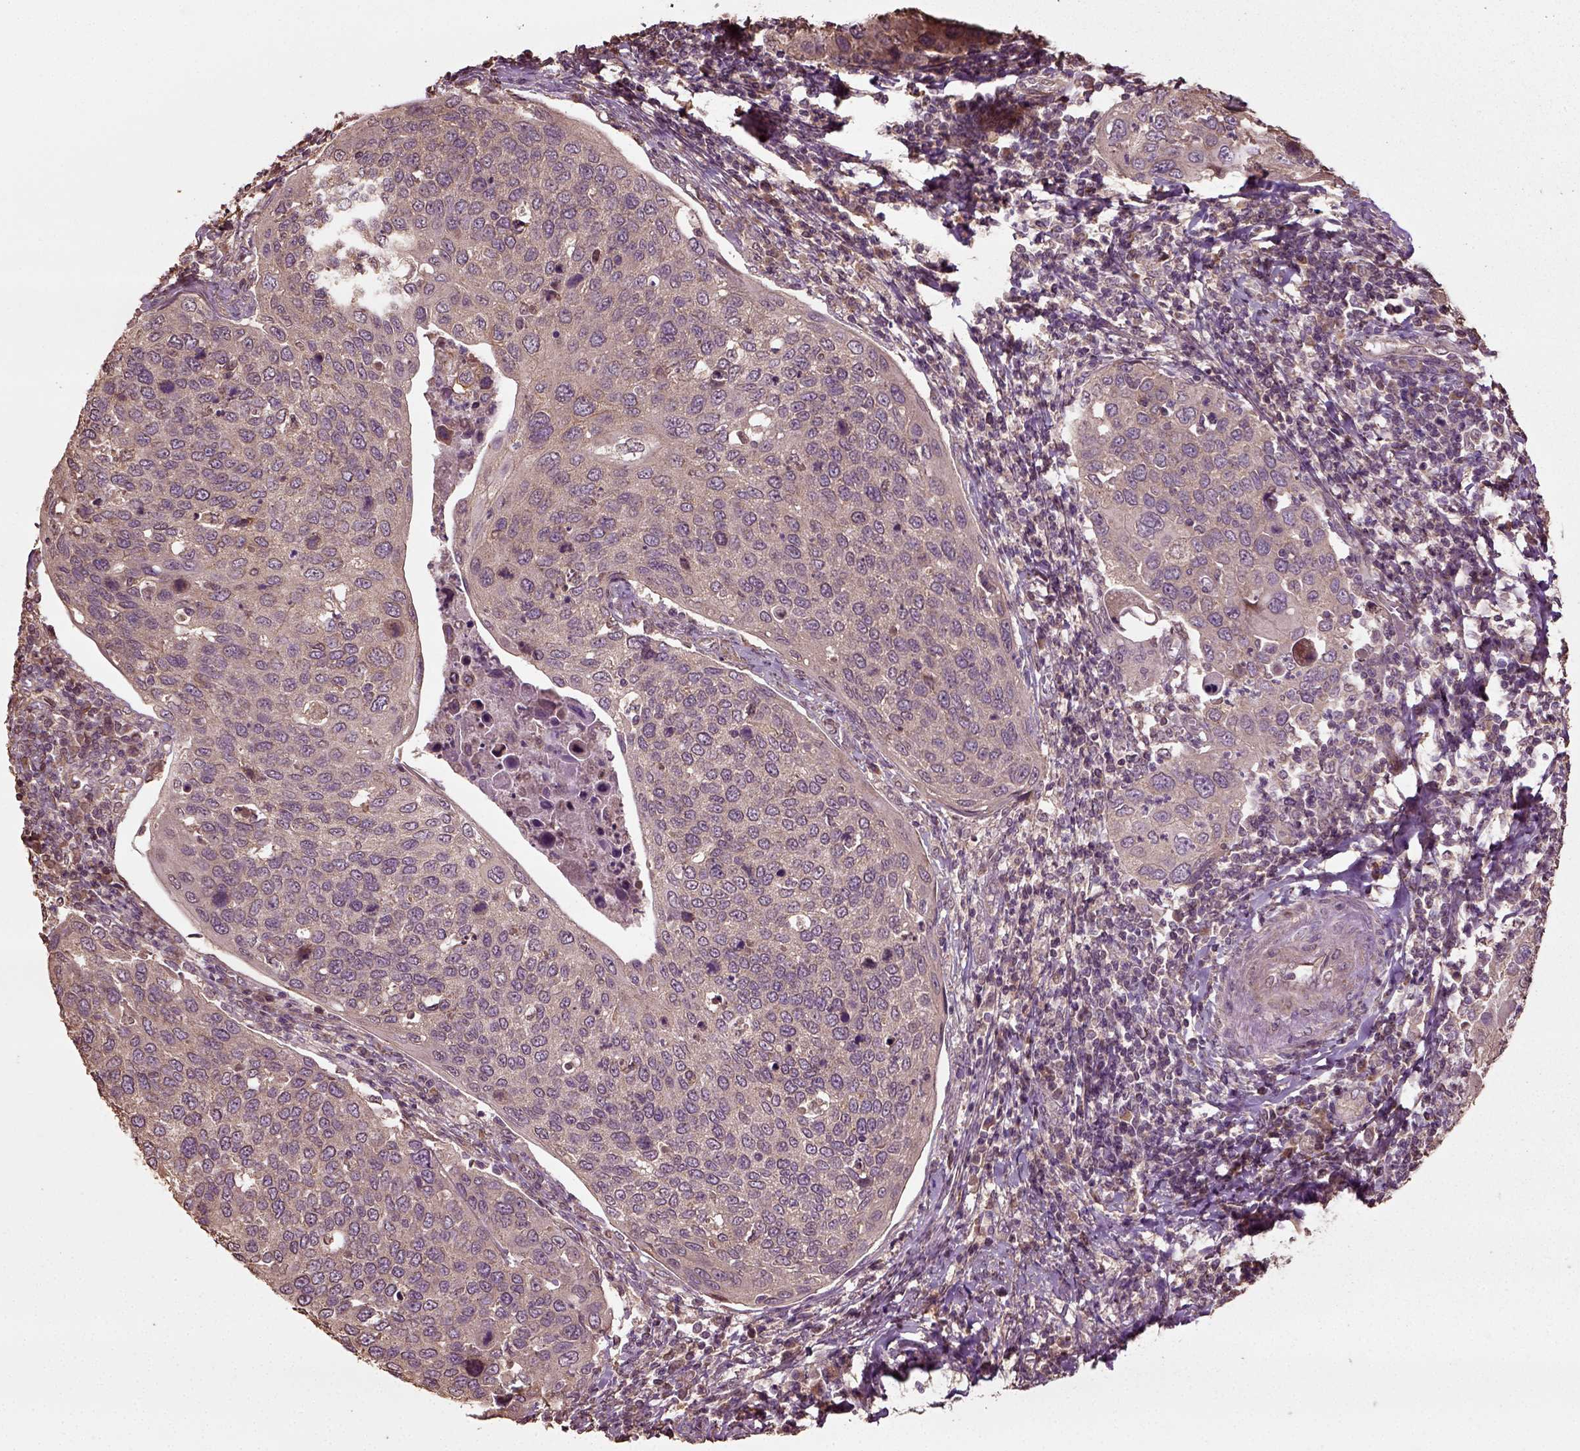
{"staining": {"intensity": "weak", "quantity": "25%-75%", "location": "cytoplasmic/membranous"}, "tissue": "cervical cancer", "cell_type": "Tumor cells", "image_type": "cancer", "snomed": [{"axis": "morphology", "description": "Squamous cell carcinoma, NOS"}, {"axis": "topography", "description": "Cervix"}], "caption": "Tumor cells show weak cytoplasmic/membranous staining in approximately 25%-75% of cells in cervical cancer (squamous cell carcinoma).", "gene": "ERV3-1", "patient": {"sex": "female", "age": 54}}